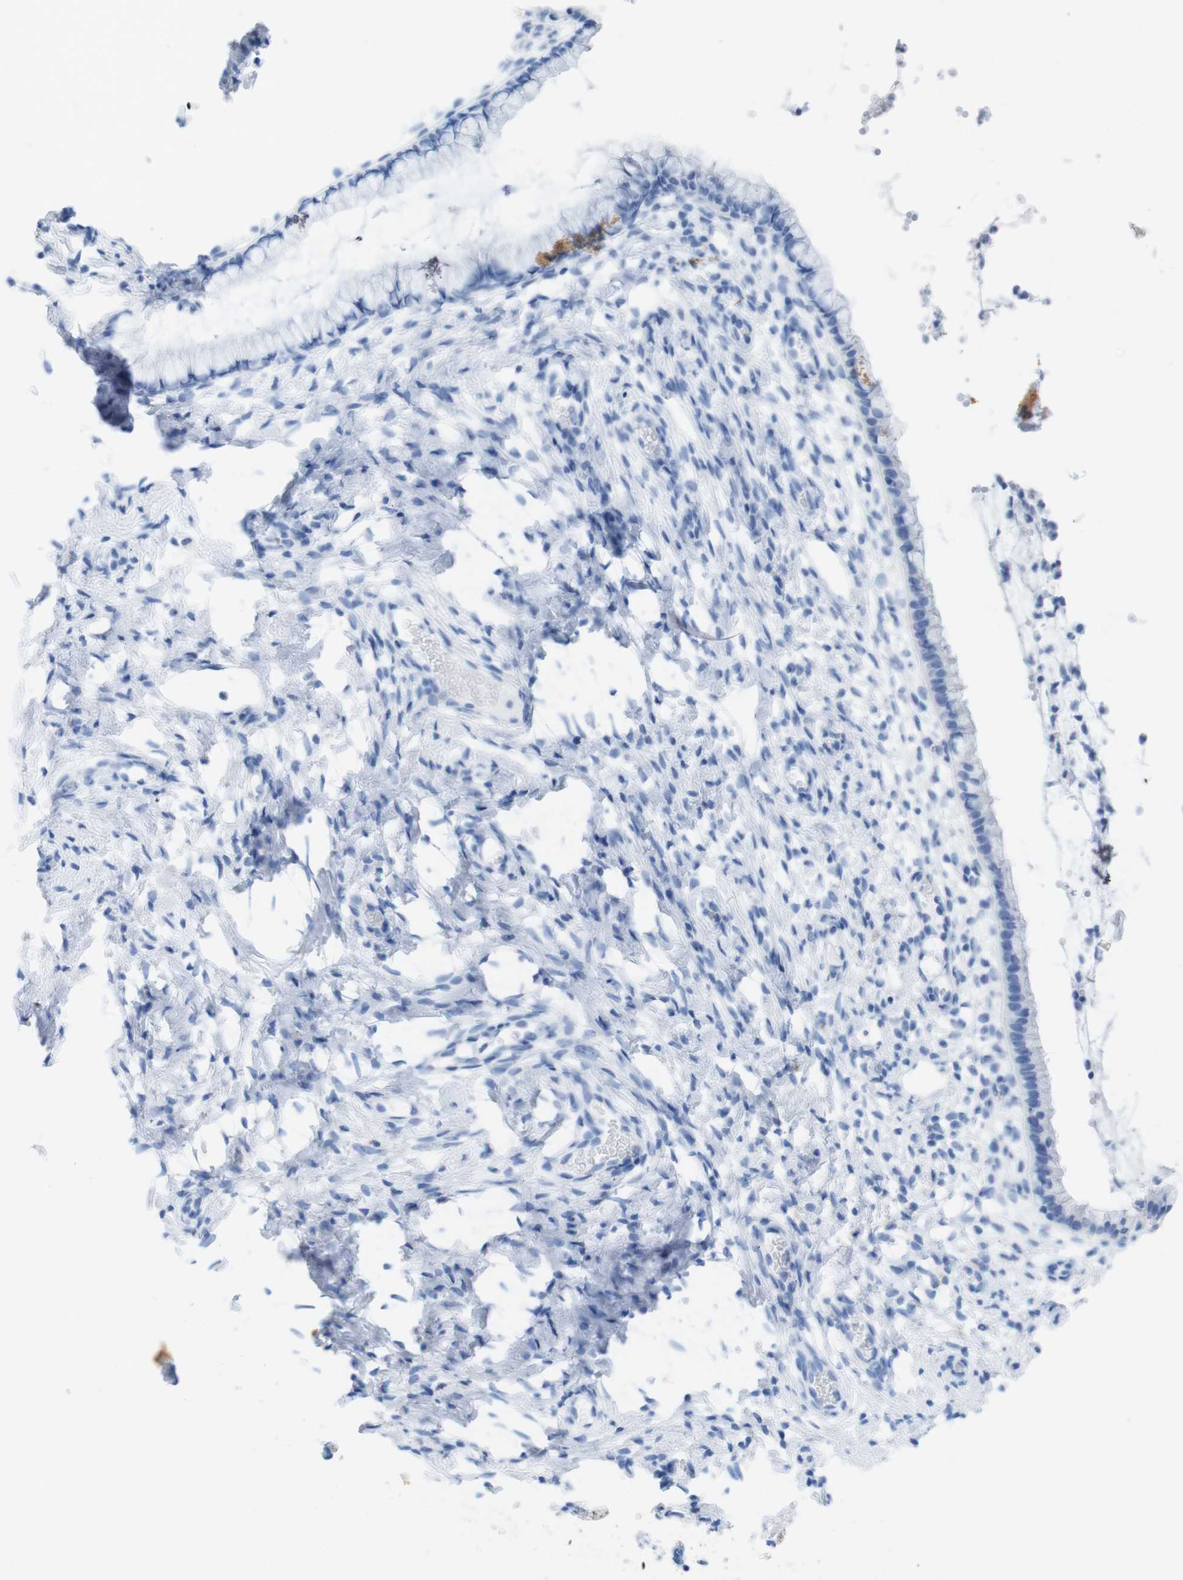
{"staining": {"intensity": "negative", "quantity": "none", "location": "none"}, "tissue": "cervix", "cell_type": "Glandular cells", "image_type": "normal", "snomed": [{"axis": "morphology", "description": "Normal tissue, NOS"}, {"axis": "topography", "description": "Cervix"}], "caption": "Glandular cells show no significant staining in unremarkable cervix. Brightfield microscopy of immunohistochemistry (IHC) stained with DAB (brown) and hematoxylin (blue), captured at high magnification.", "gene": "MYH7", "patient": {"sex": "female", "age": 65}}